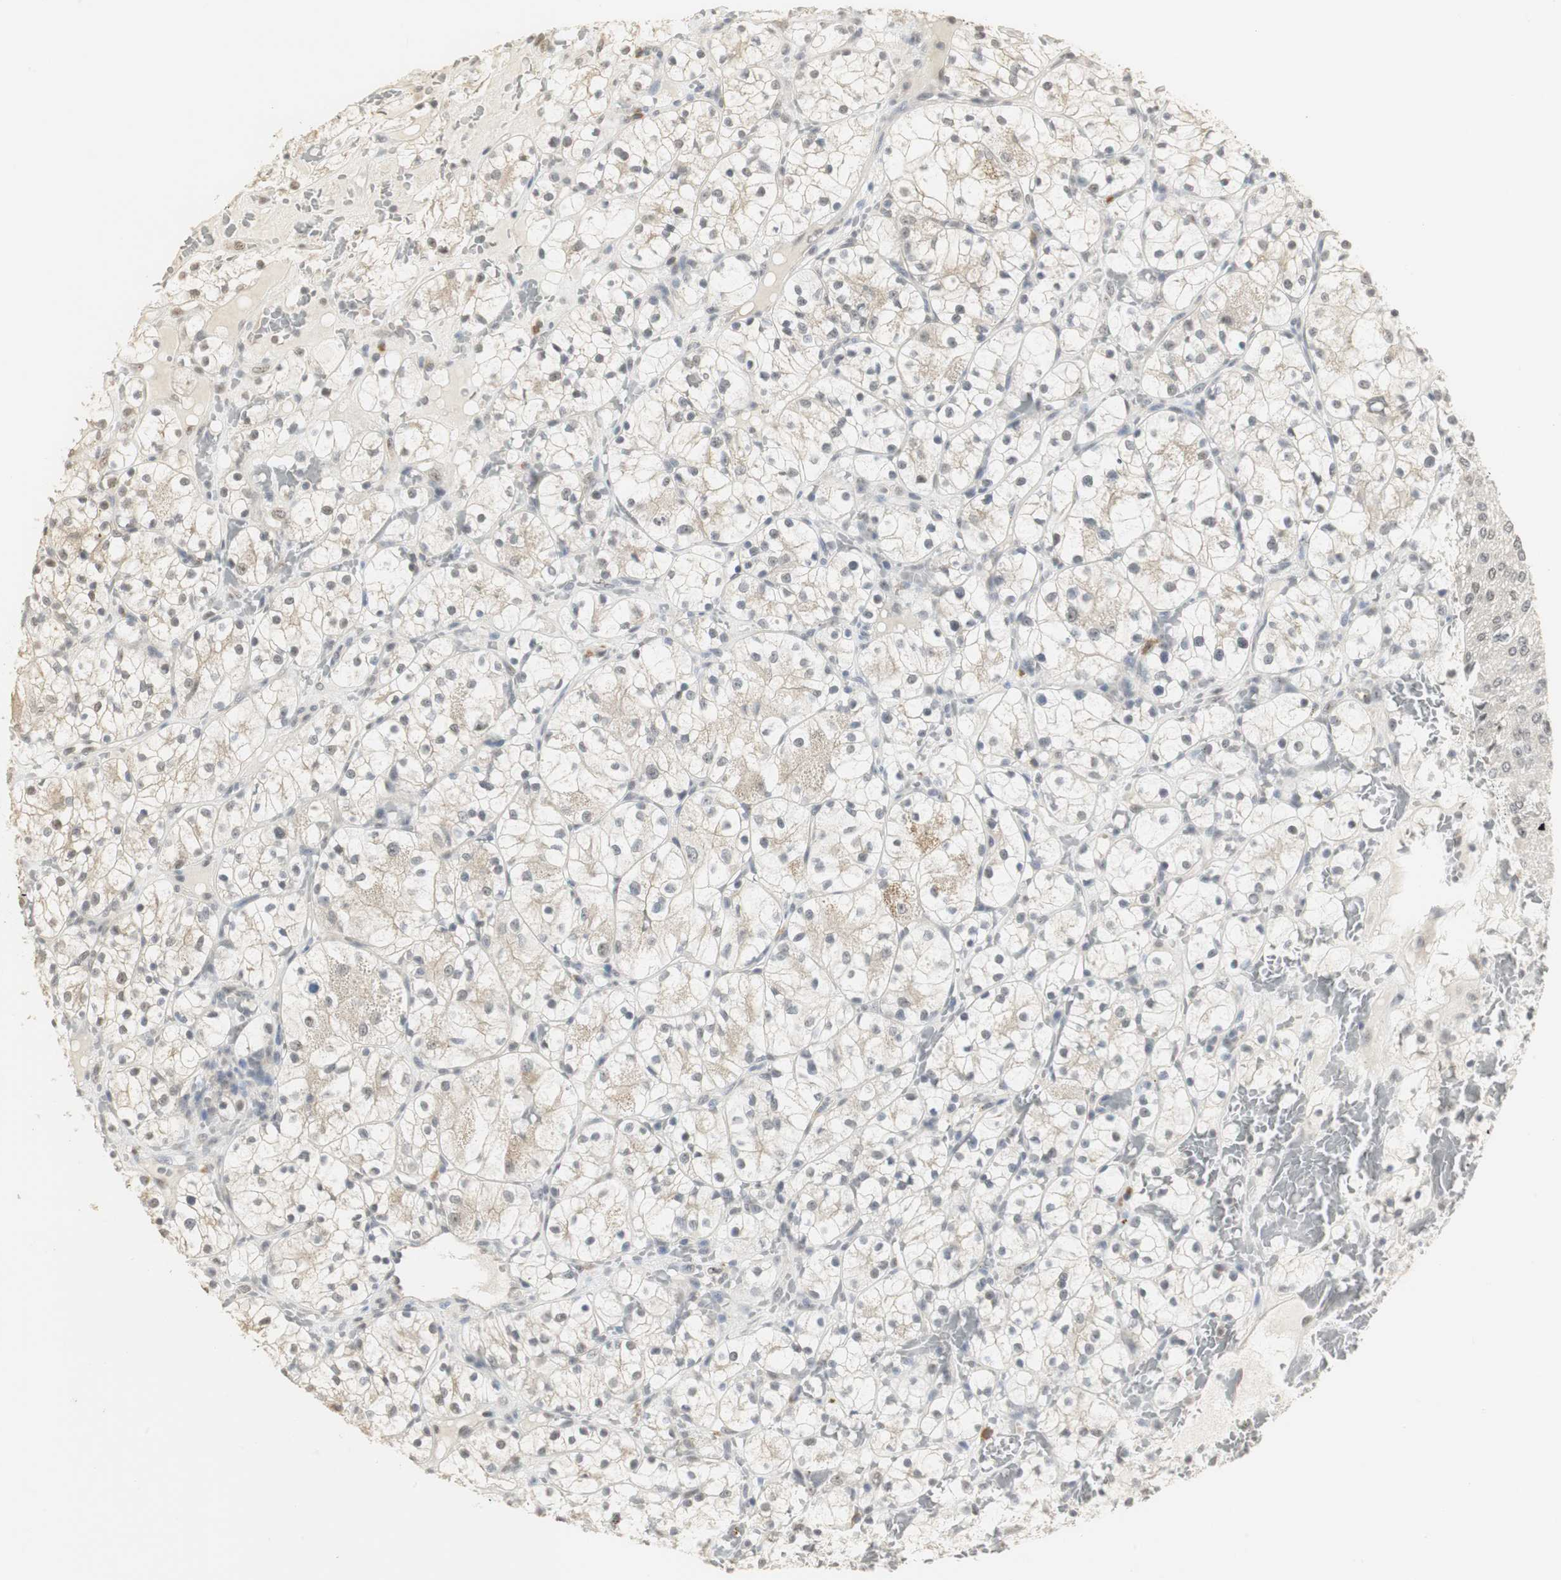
{"staining": {"intensity": "negative", "quantity": "none", "location": "none"}, "tissue": "renal cancer", "cell_type": "Tumor cells", "image_type": "cancer", "snomed": [{"axis": "morphology", "description": "Adenocarcinoma, NOS"}, {"axis": "topography", "description": "Kidney"}], "caption": "Renal adenocarcinoma was stained to show a protein in brown. There is no significant positivity in tumor cells. The staining was performed using DAB (3,3'-diaminobenzidine) to visualize the protein expression in brown, while the nuclei were stained in blue with hematoxylin (Magnification: 20x).", "gene": "ELOA", "patient": {"sex": "female", "age": 60}}